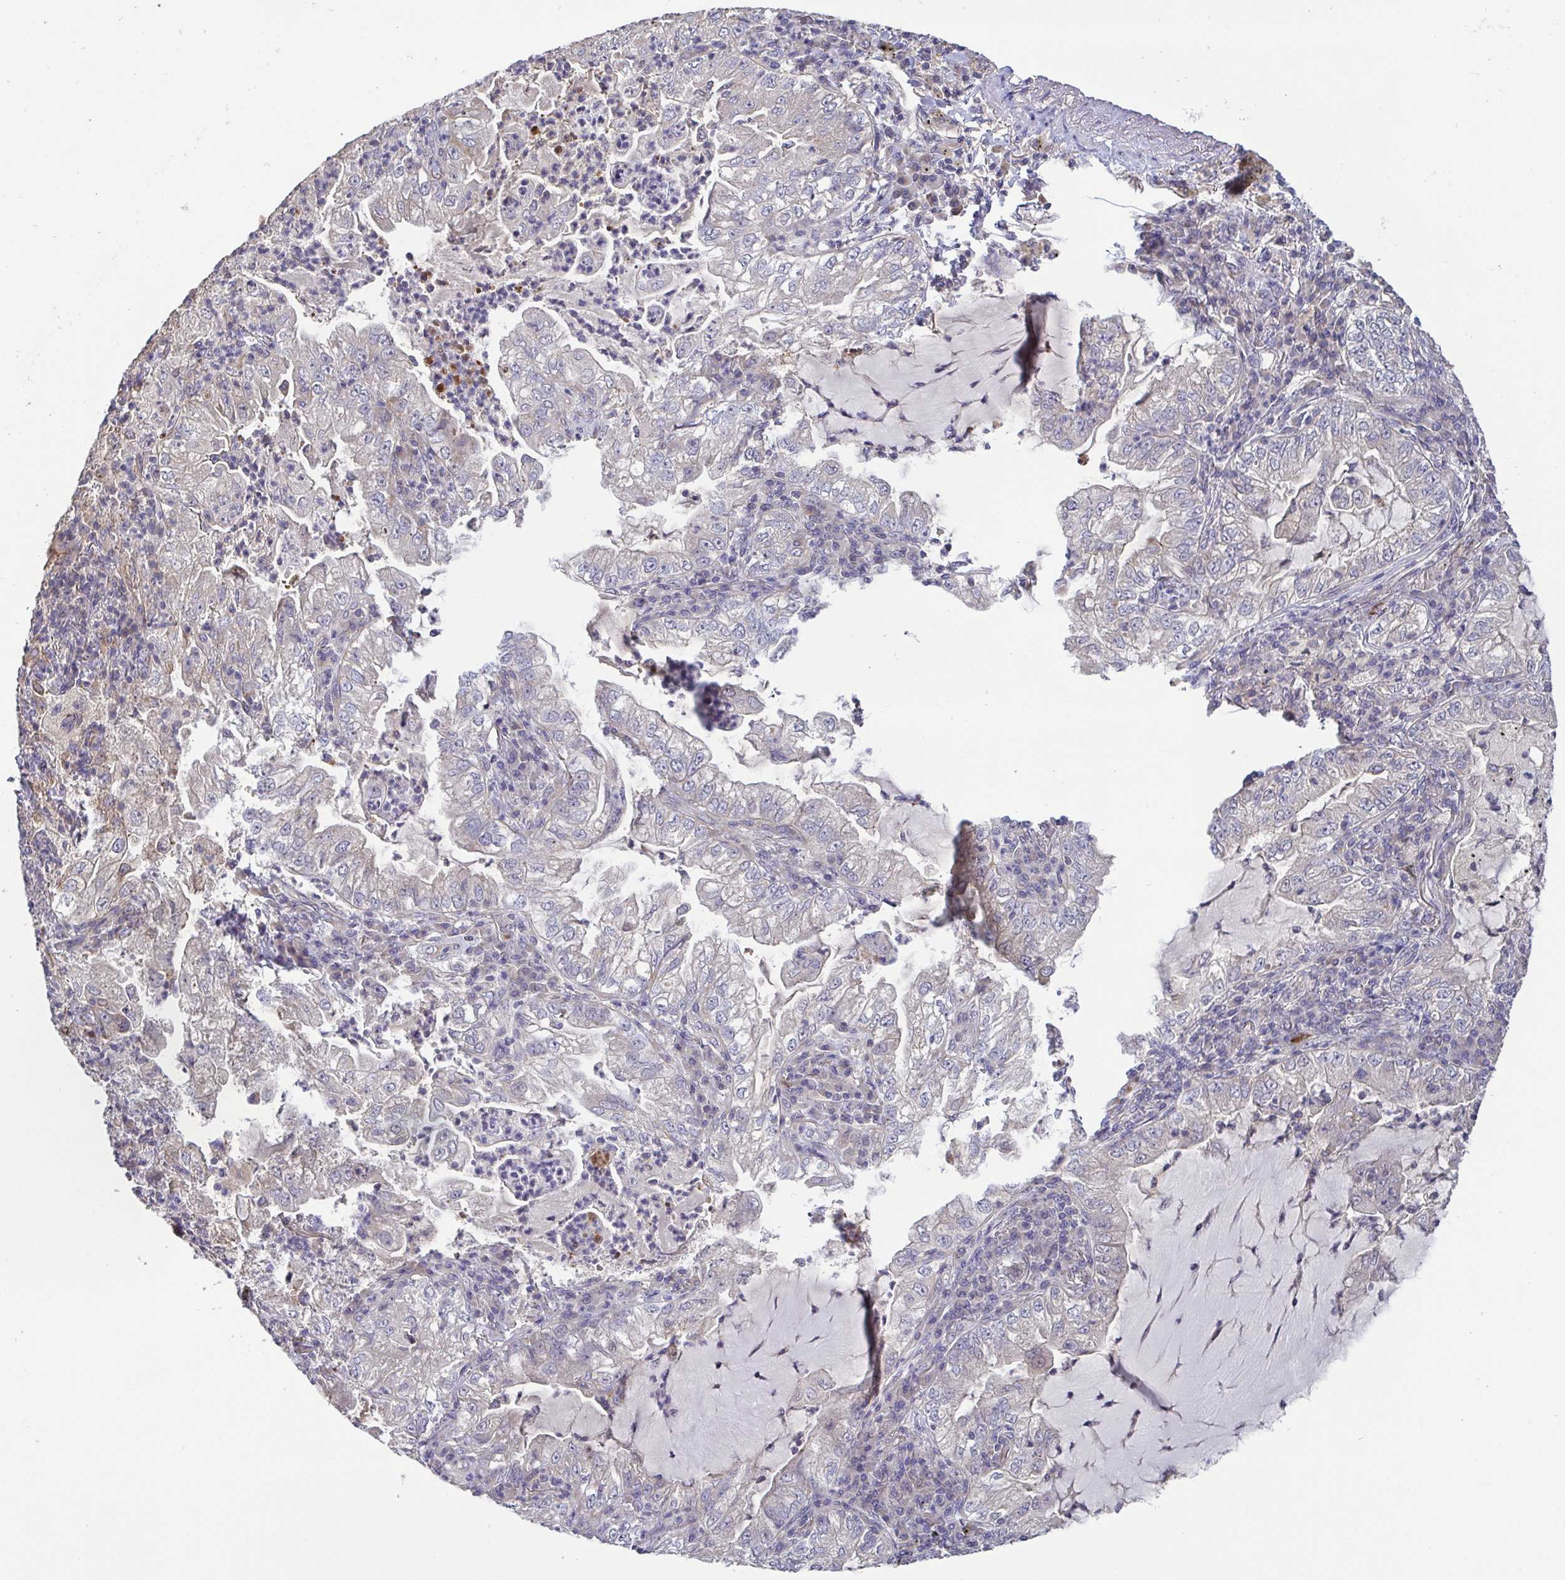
{"staining": {"intensity": "negative", "quantity": "none", "location": "none"}, "tissue": "lung cancer", "cell_type": "Tumor cells", "image_type": "cancer", "snomed": [{"axis": "morphology", "description": "Adenocarcinoma, NOS"}, {"axis": "topography", "description": "Lung"}], "caption": "Tumor cells show no significant expression in adenocarcinoma (lung).", "gene": "OSBPL7", "patient": {"sex": "female", "age": 73}}